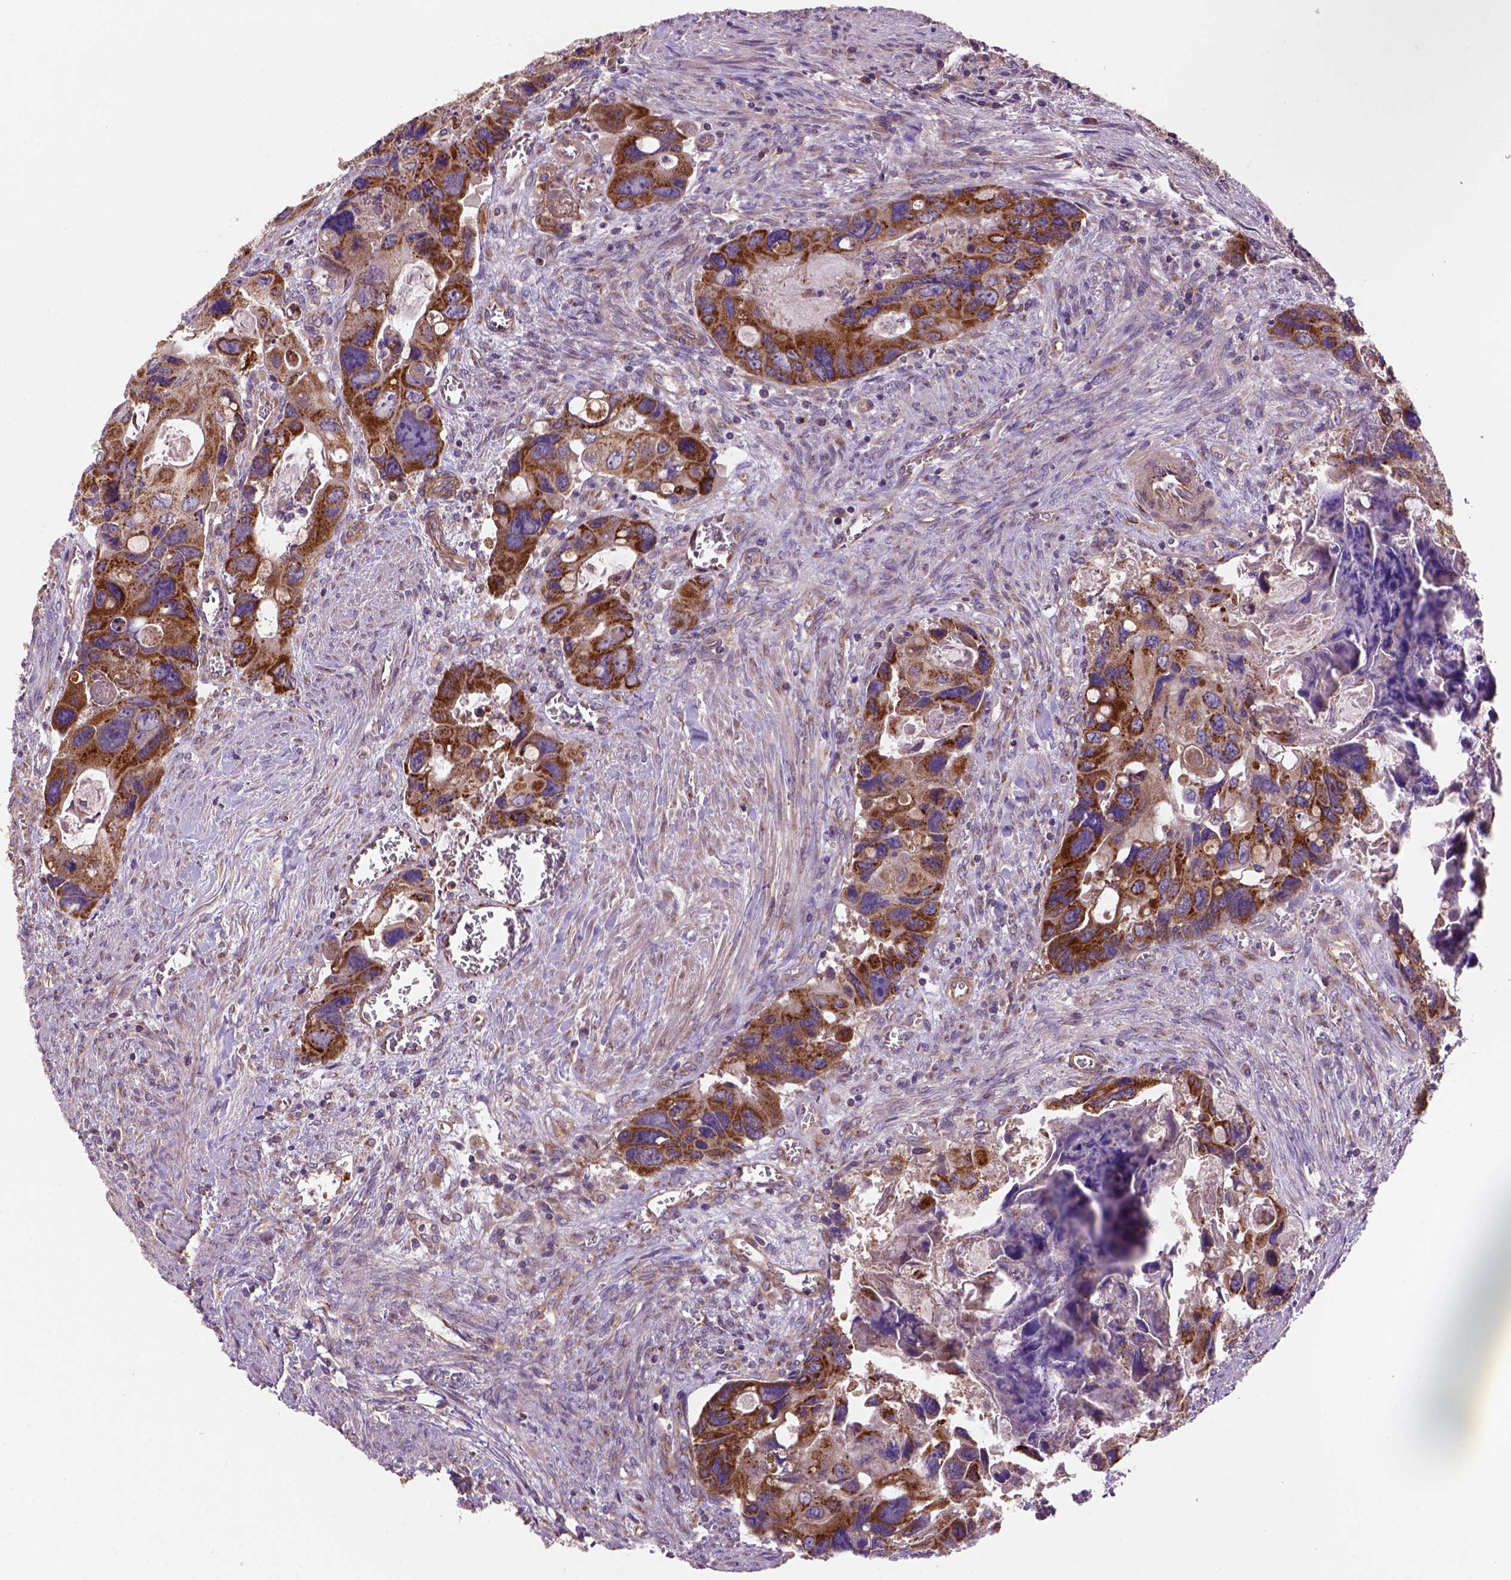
{"staining": {"intensity": "strong", "quantity": "25%-75%", "location": "cytoplasmic/membranous"}, "tissue": "colorectal cancer", "cell_type": "Tumor cells", "image_type": "cancer", "snomed": [{"axis": "morphology", "description": "Adenocarcinoma, NOS"}, {"axis": "topography", "description": "Rectum"}], "caption": "Immunohistochemistry photomicrograph of neoplastic tissue: colorectal cancer (adenocarcinoma) stained using immunohistochemistry exhibits high levels of strong protein expression localized specifically in the cytoplasmic/membranous of tumor cells, appearing as a cytoplasmic/membranous brown color.", "gene": "WARS2", "patient": {"sex": "male", "age": 62}}